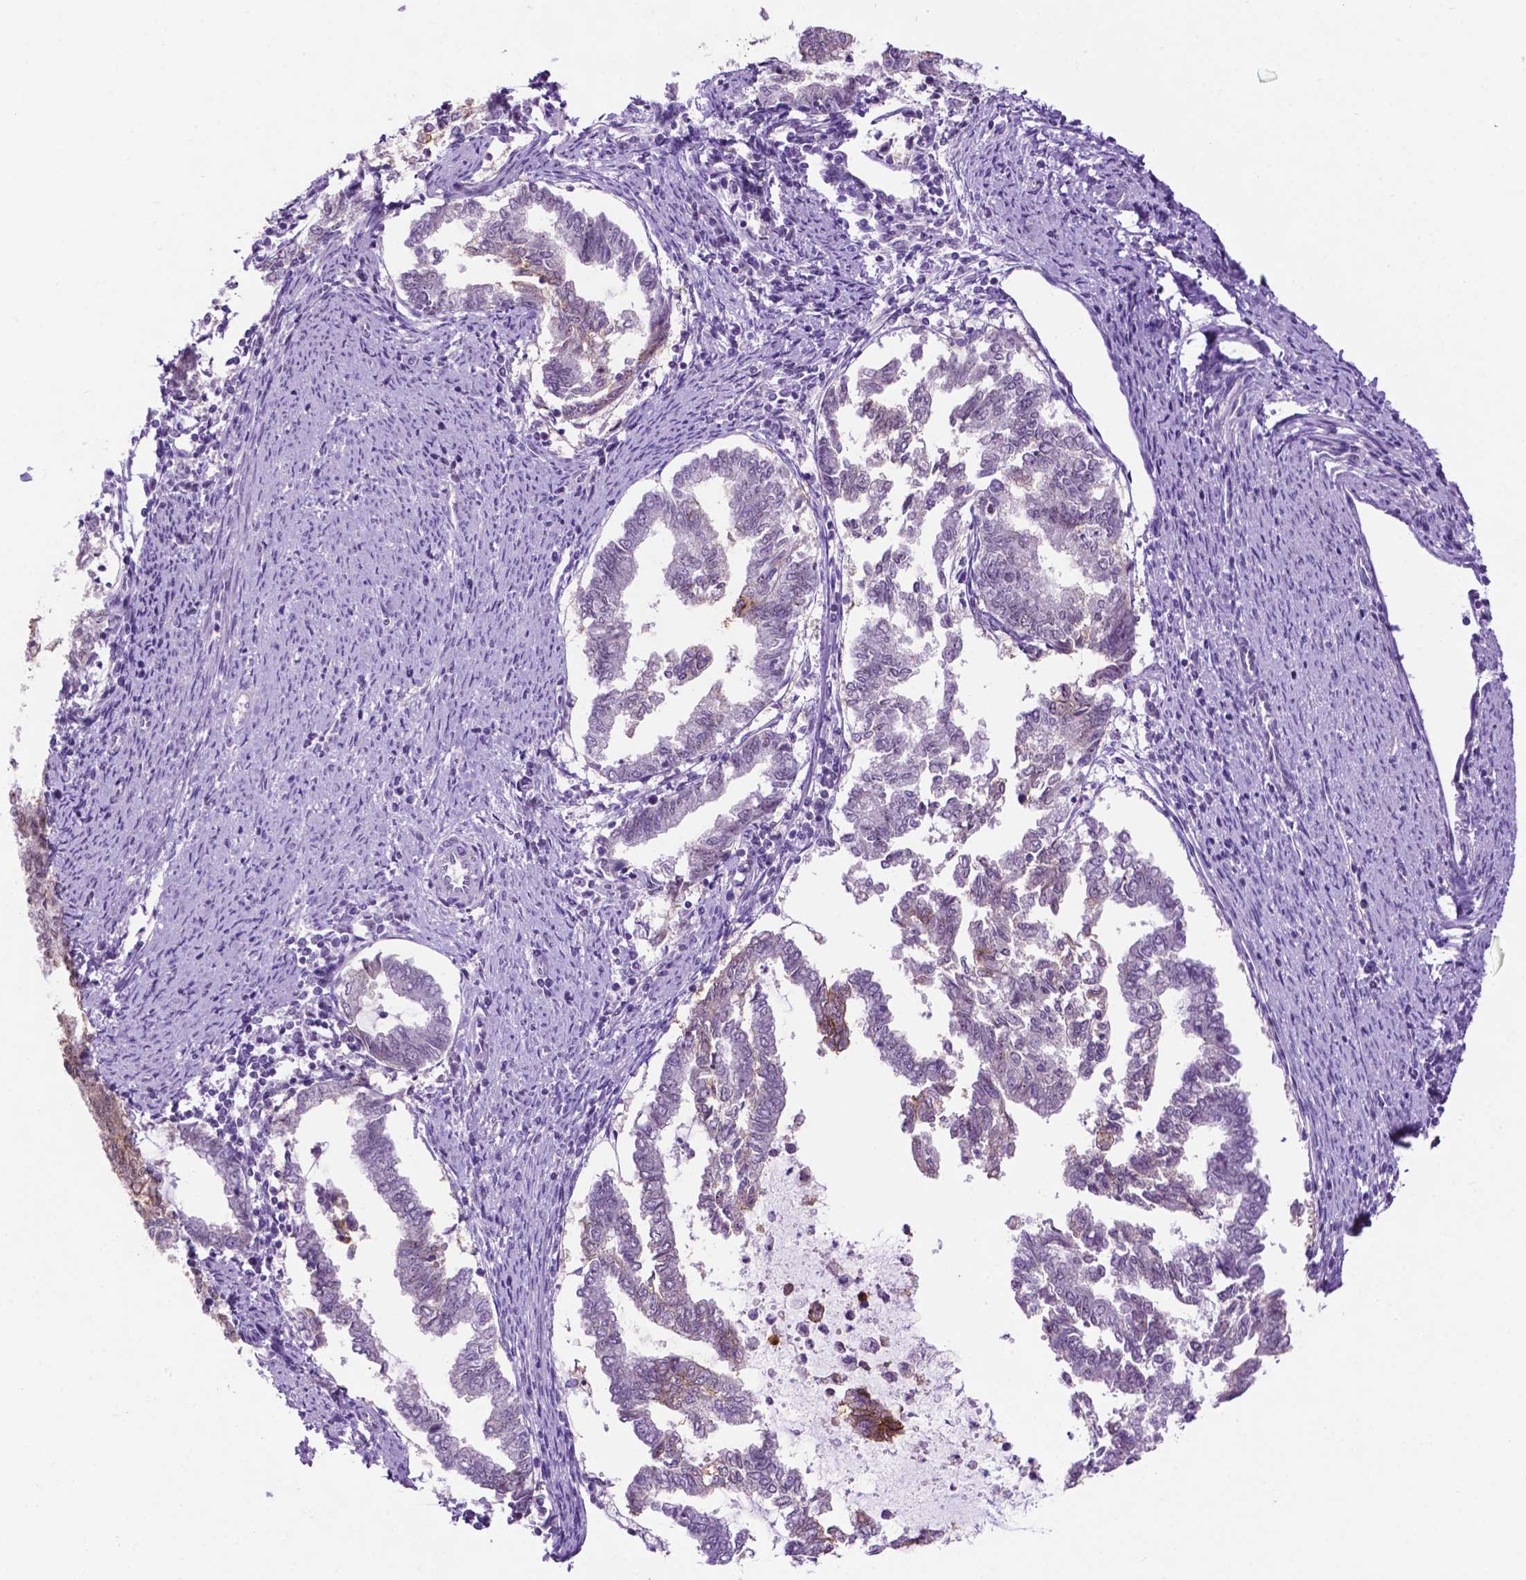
{"staining": {"intensity": "moderate", "quantity": "<25%", "location": "cytoplasmic/membranous"}, "tissue": "endometrial cancer", "cell_type": "Tumor cells", "image_type": "cancer", "snomed": [{"axis": "morphology", "description": "Adenocarcinoma, NOS"}, {"axis": "topography", "description": "Endometrium"}], "caption": "The immunohistochemical stain highlights moderate cytoplasmic/membranous positivity in tumor cells of endometrial adenocarcinoma tissue.", "gene": "TACSTD2", "patient": {"sex": "female", "age": 79}}